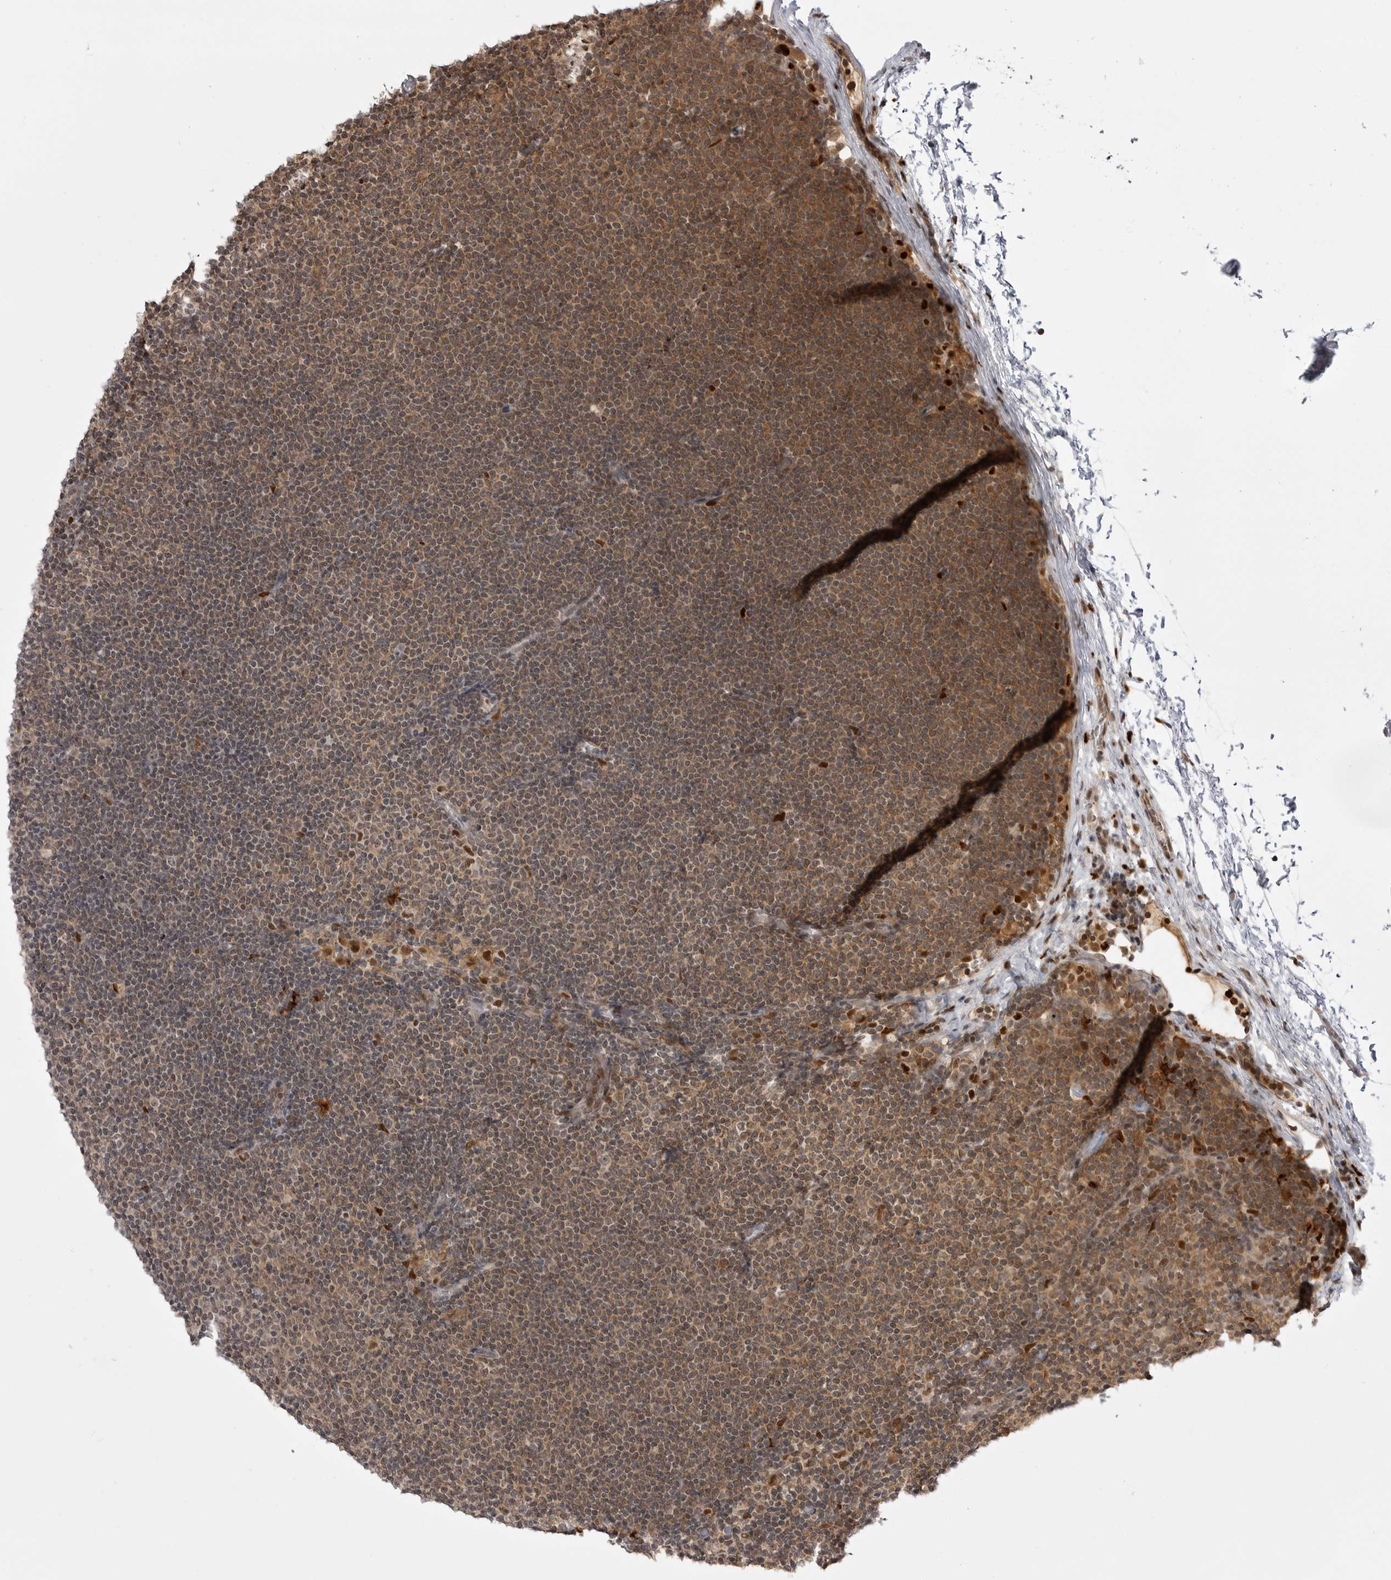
{"staining": {"intensity": "weak", "quantity": "25%-75%", "location": "cytoplasmic/membranous,nuclear"}, "tissue": "lymphoma", "cell_type": "Tumor cells", "image_type": "cancer", "snomed": [{"axis": "morphology", "description": "Malignant lymphoma, non-Hodgkin's type, Low grade"}, {"axis": "topography", "description": "Lymph node"}], "caption": "This micrograph shows immunohistochemistry staining of lymphoma, with low weak cytoplasmic/membranous and nuclear staining in about 25%-75% of tumor cells.", "gene": "PTK2B", "patient": {"sex": "female", "age": 53}}